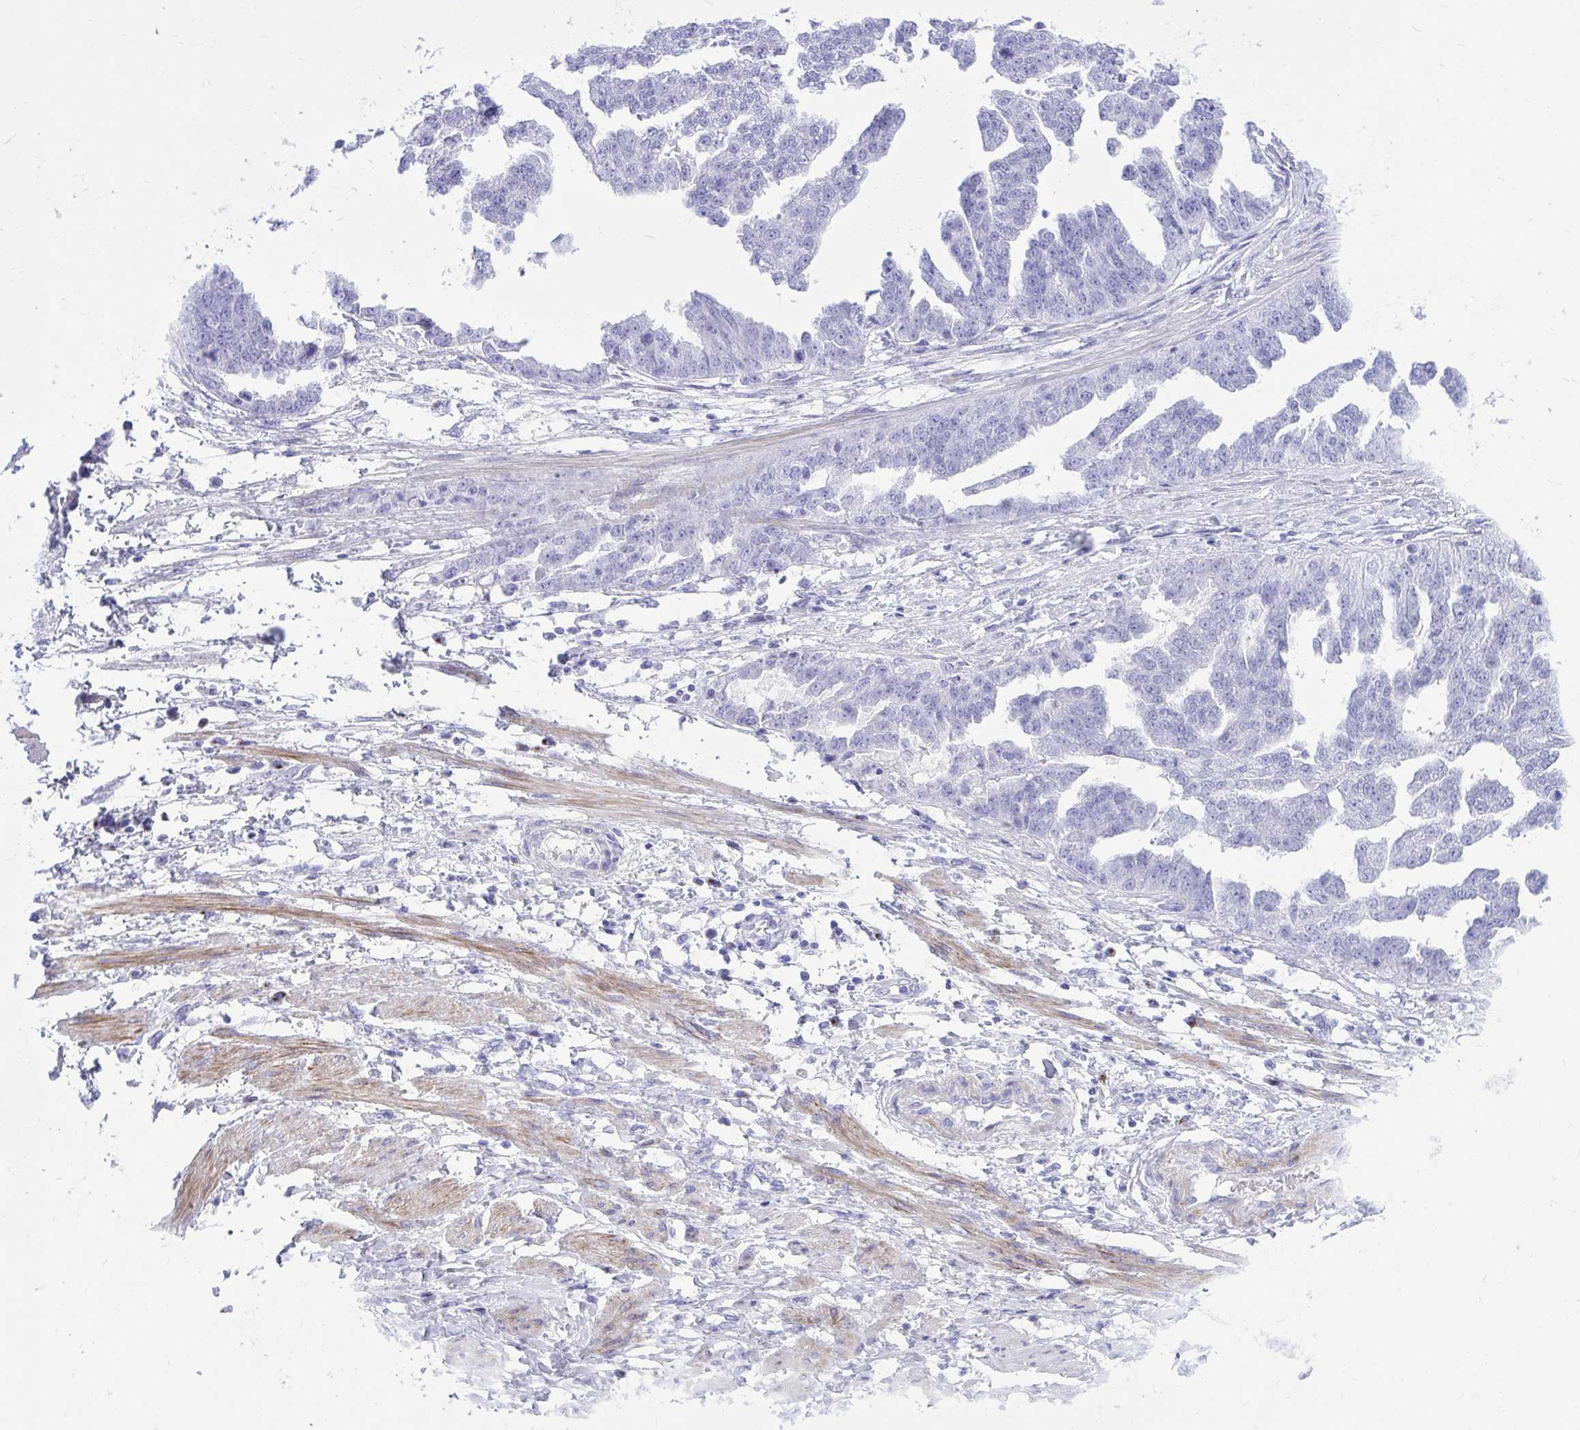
{"staining": {"intensity": "negative", "quantity": "none", "location": "none"}, "tissue": "ovarian cancer", "cell_type": "Tumor cells", "image_type": "cancer", "snomed": [{"axis": "morphology", "description": "Cystadenocarcinoma, serous, NOS"}, {"axis": "topography", "description": "Ovary"}], "caption": "Immunohistochemistry of ovarian cancer displays no expression in tumor cells.", "gene": "ANKDD1B", "patient": {"sex": "female", "age": 58}}